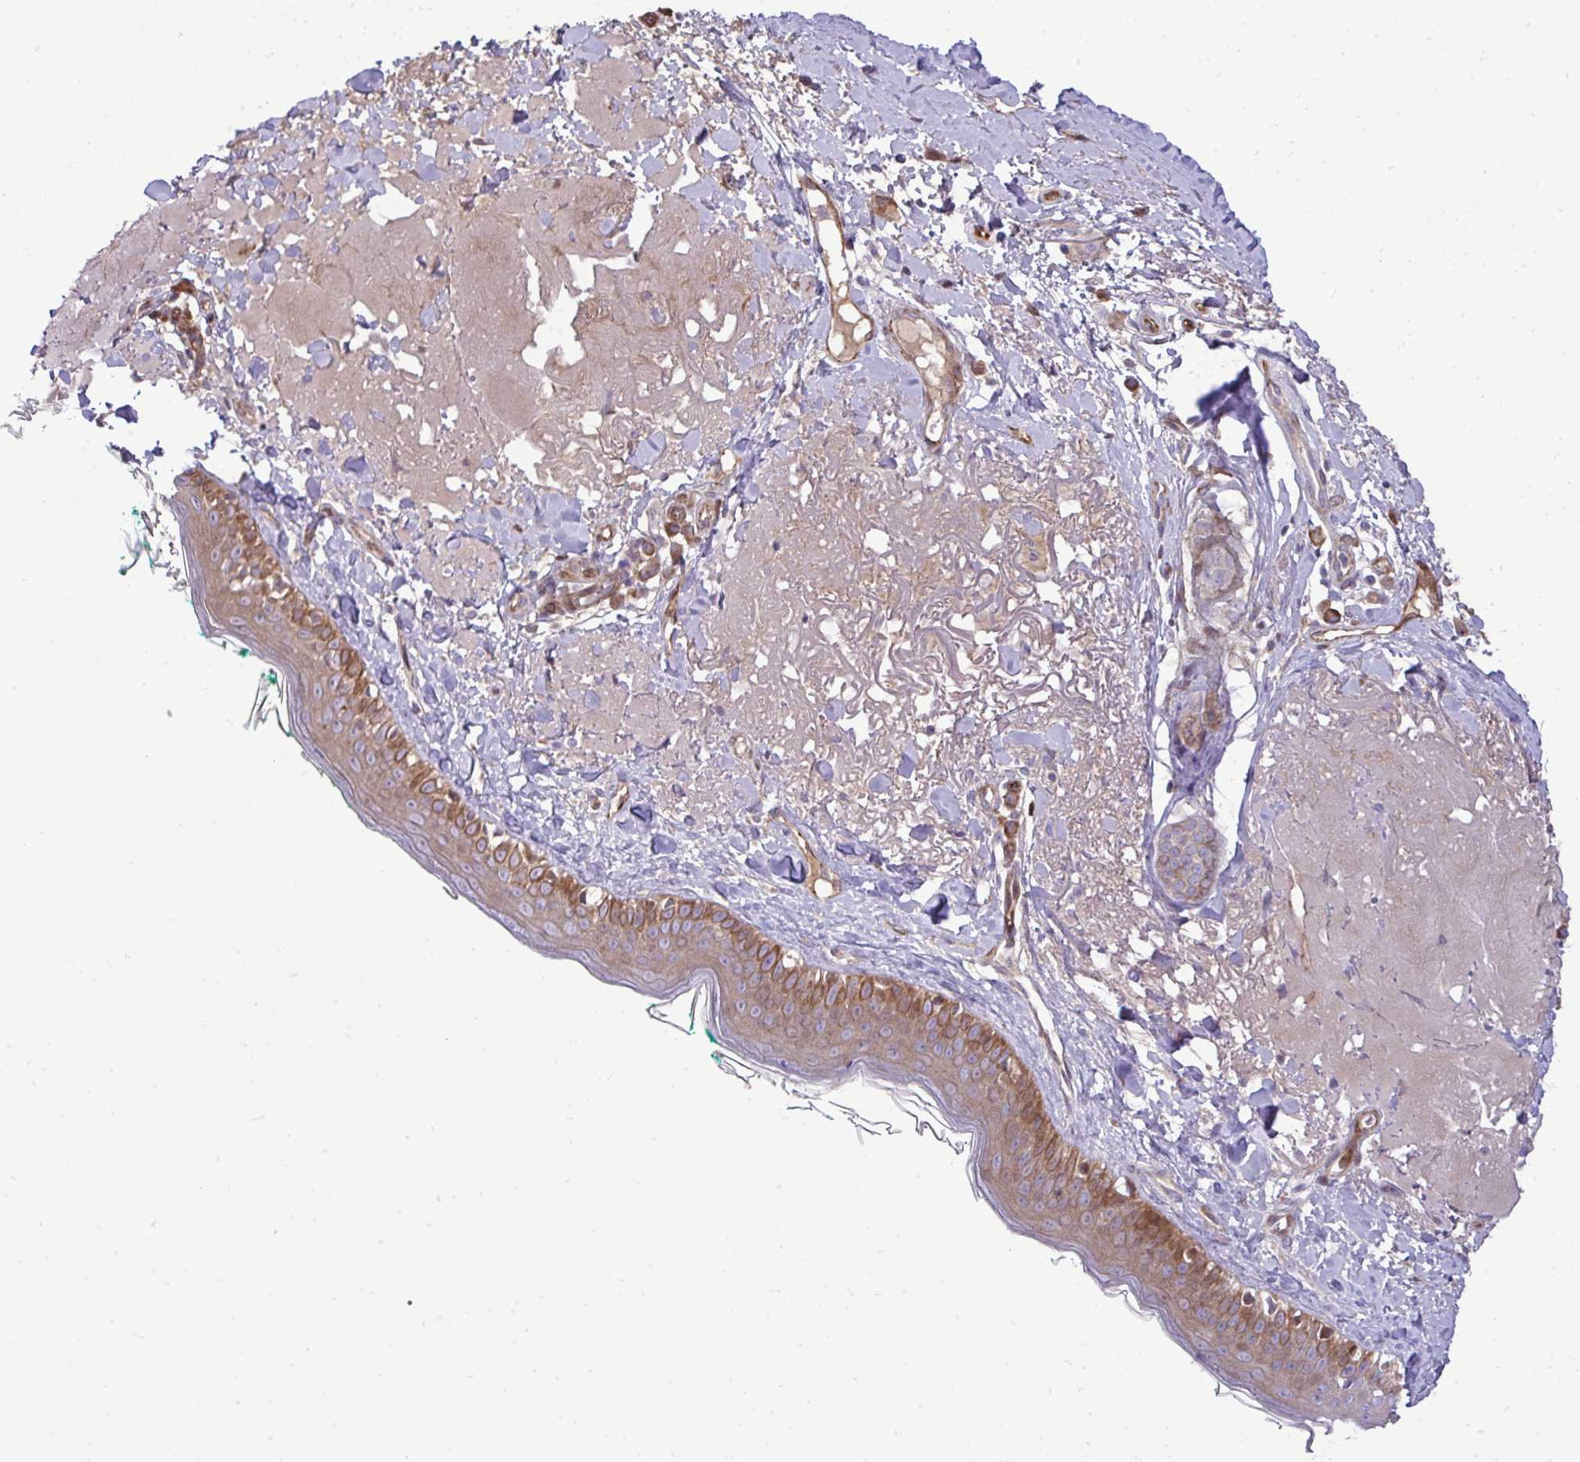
{"staining": {"intensity": "moderate", "quantity": "25%-75%", "location": "cytoplasmic/membranous"}, "tissue": "skin", "cell_type": "Fibroblasts", "image_type": "normal", "snomed": [{"axis": "morphology", "description": "Normal tissue, NOS"}, {"axis": "topography", "description": "Skin"}], "caption": "Immunohistochemical staining of normal skin demonstrates medium levels of moderate cytoplasmic/membranous staining in approximately 25%-75% of fibroblasts.", "gene": "ZSCAN9", "patient": {"sex": "male", "age": 73}}